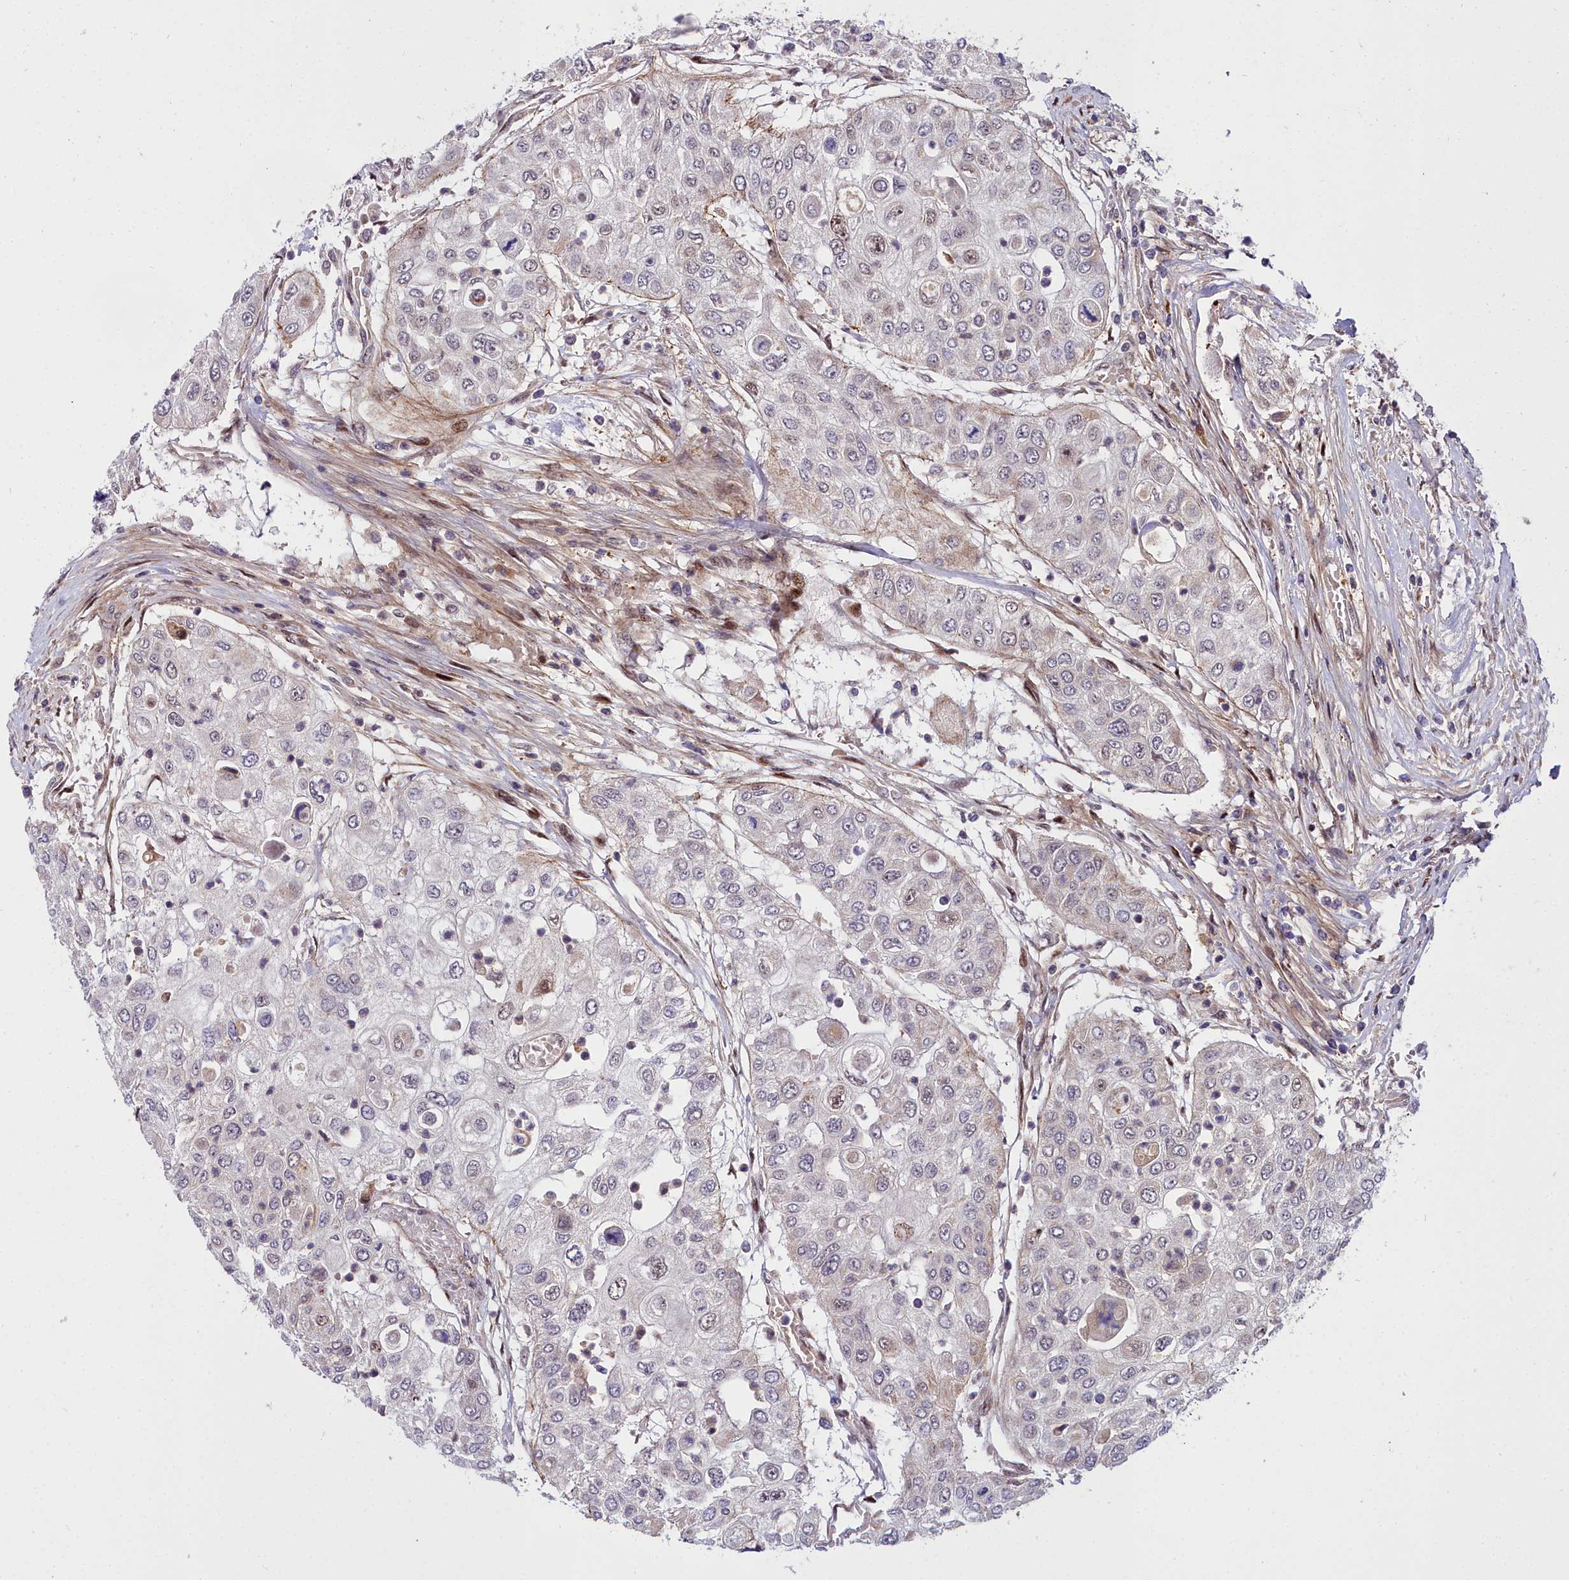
{"staining": {"intensity": "weak", "quantity": "<25%", "location": "cytoplasmic/membranous,nuclear"}, "tissue": "urothelial cancer", "cell_type": "Tumor cells", "image_type": "cancer", "snomed": [{"axis": "morphology", "description": "Urothelial carcinoma, High grade"}, {"axis": "topography", "description": "Urinary bladder"}], "caption": "A micrograph of urothelial cancer stained for a protein exhibits no brown staining in tumor cells.", "gene": "MRPS11", "patient": {"sex": "female", "age": 79}}